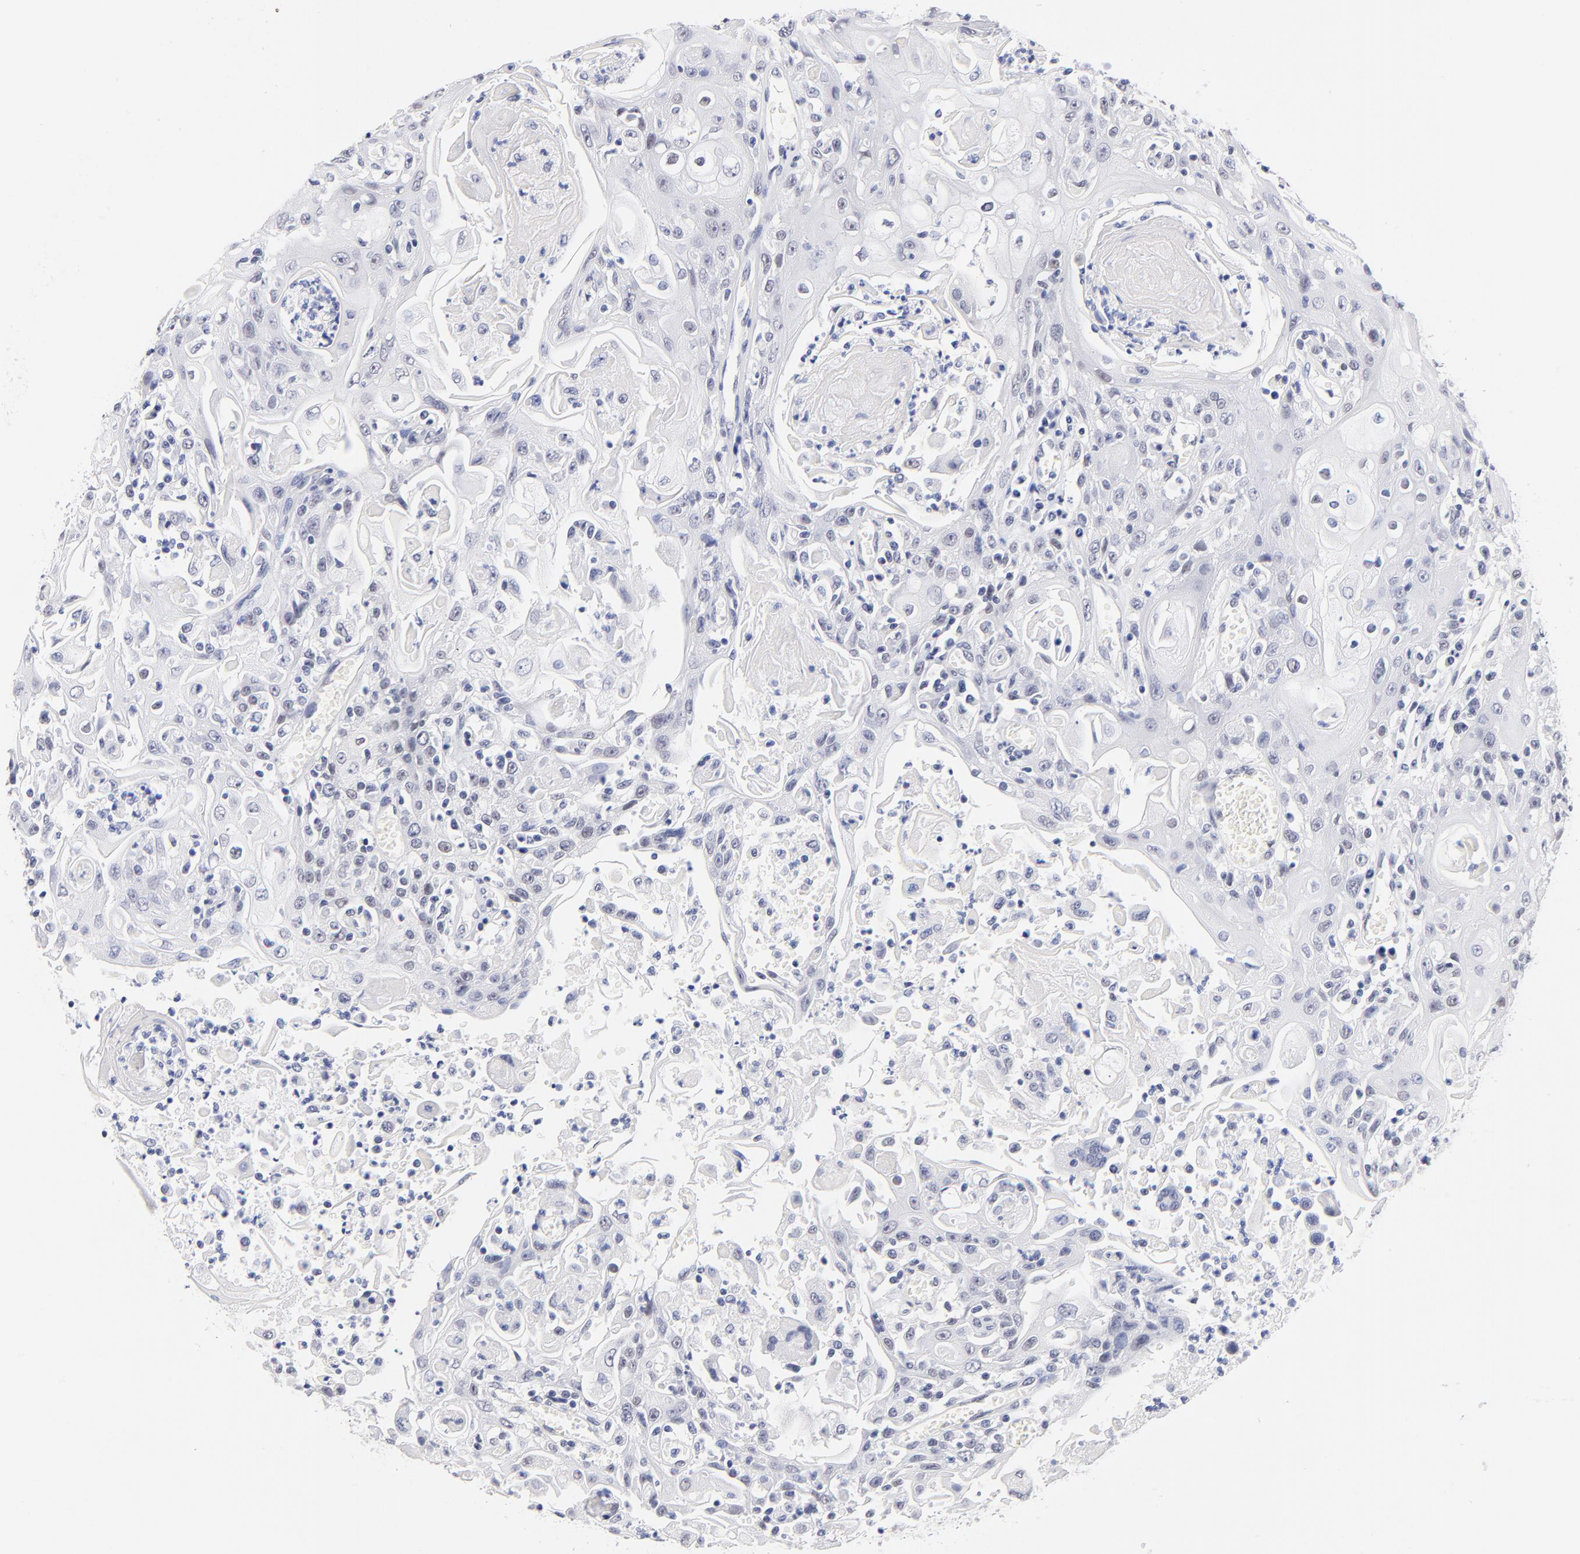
{"staining": {"intensity": "negative", "quantity": "none", "location": "none"}, "tissue": "head and neck cancer", "cell_type": "Tumor cells", "image_type": "cancer", "snomed": [{"axis": "morphology", "description": "Squamous cell carcinoma, NOS"}, {"axis": "topography", "description": "Oral tissue"}, {"axis": "topography", "description": "Head-Neck"}], "caption": "Head and neck cancer (squamous cell carcinoma) was stained to show a protein in brown. There is no significant positivity in tumor cells. (DAB IHC visualized using brightfield microscopy, high magnification).", "gene": "ZNF74", "patient": {"sex": "female", "age": 76}}